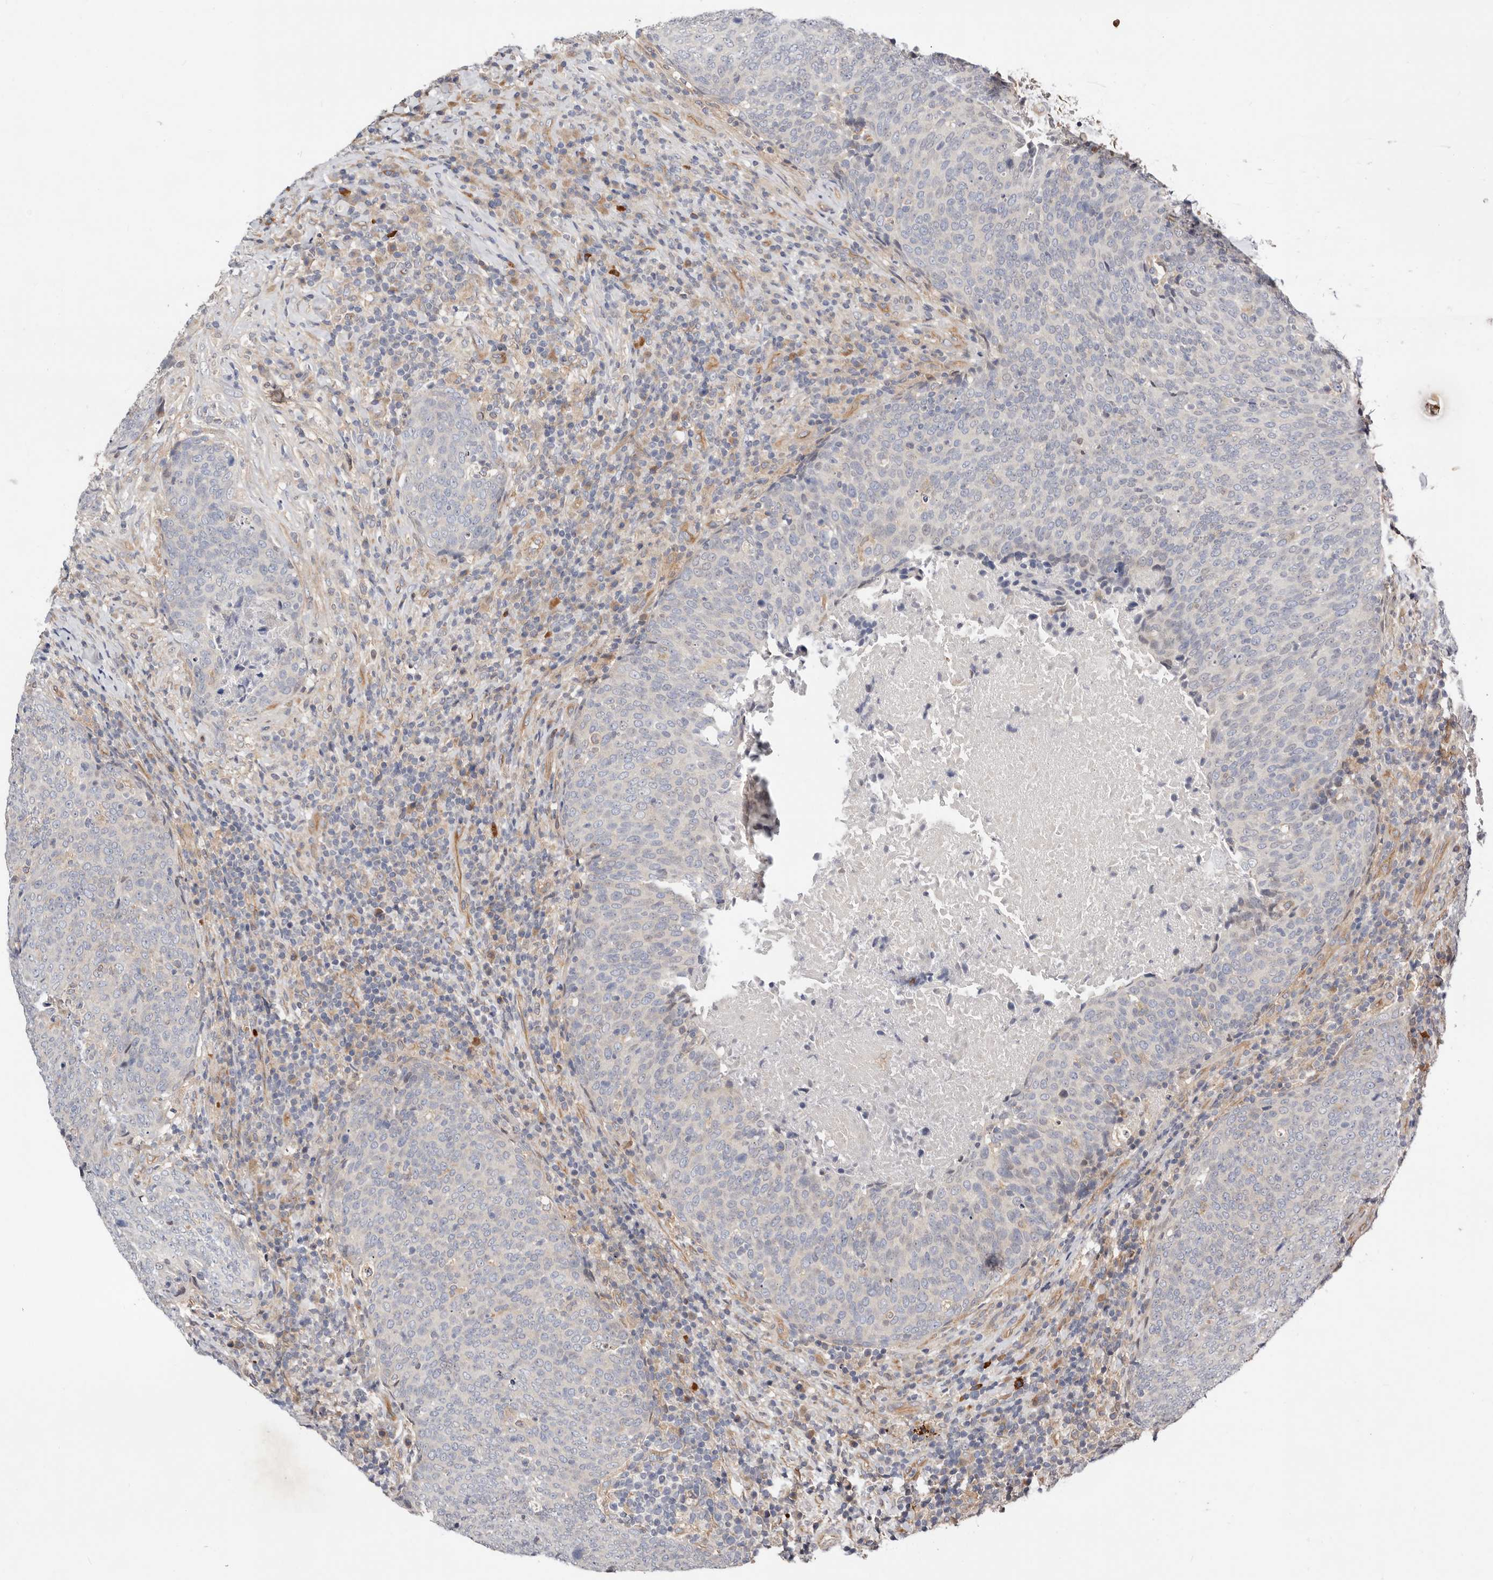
{"staining": {"intensity": "negative", "quantity": "none", "location": "none"}, "tissue": "head and neck cancer", "cell_type": "Tumor cells", "image_type": "cancer", "snomed": [{"axis": "morphology", "description": "Squamous cell carcinoma, NOS"}, {"axis": "morphology", "description": "Squamous cell carcinoma, metastatic, NOS"}, {"axis": "topography", "description": "Lymph node"}, {"axis": "topography", "description": "Head-Neck"}], "caption": "Immunohistochemistry (IHC) photomicrograph of head and neck cancer stained for a protein (brown), which displays no expression in tumor cells.", "gene": "MACF1", "patient": {"sex": "male", "age": 62}}